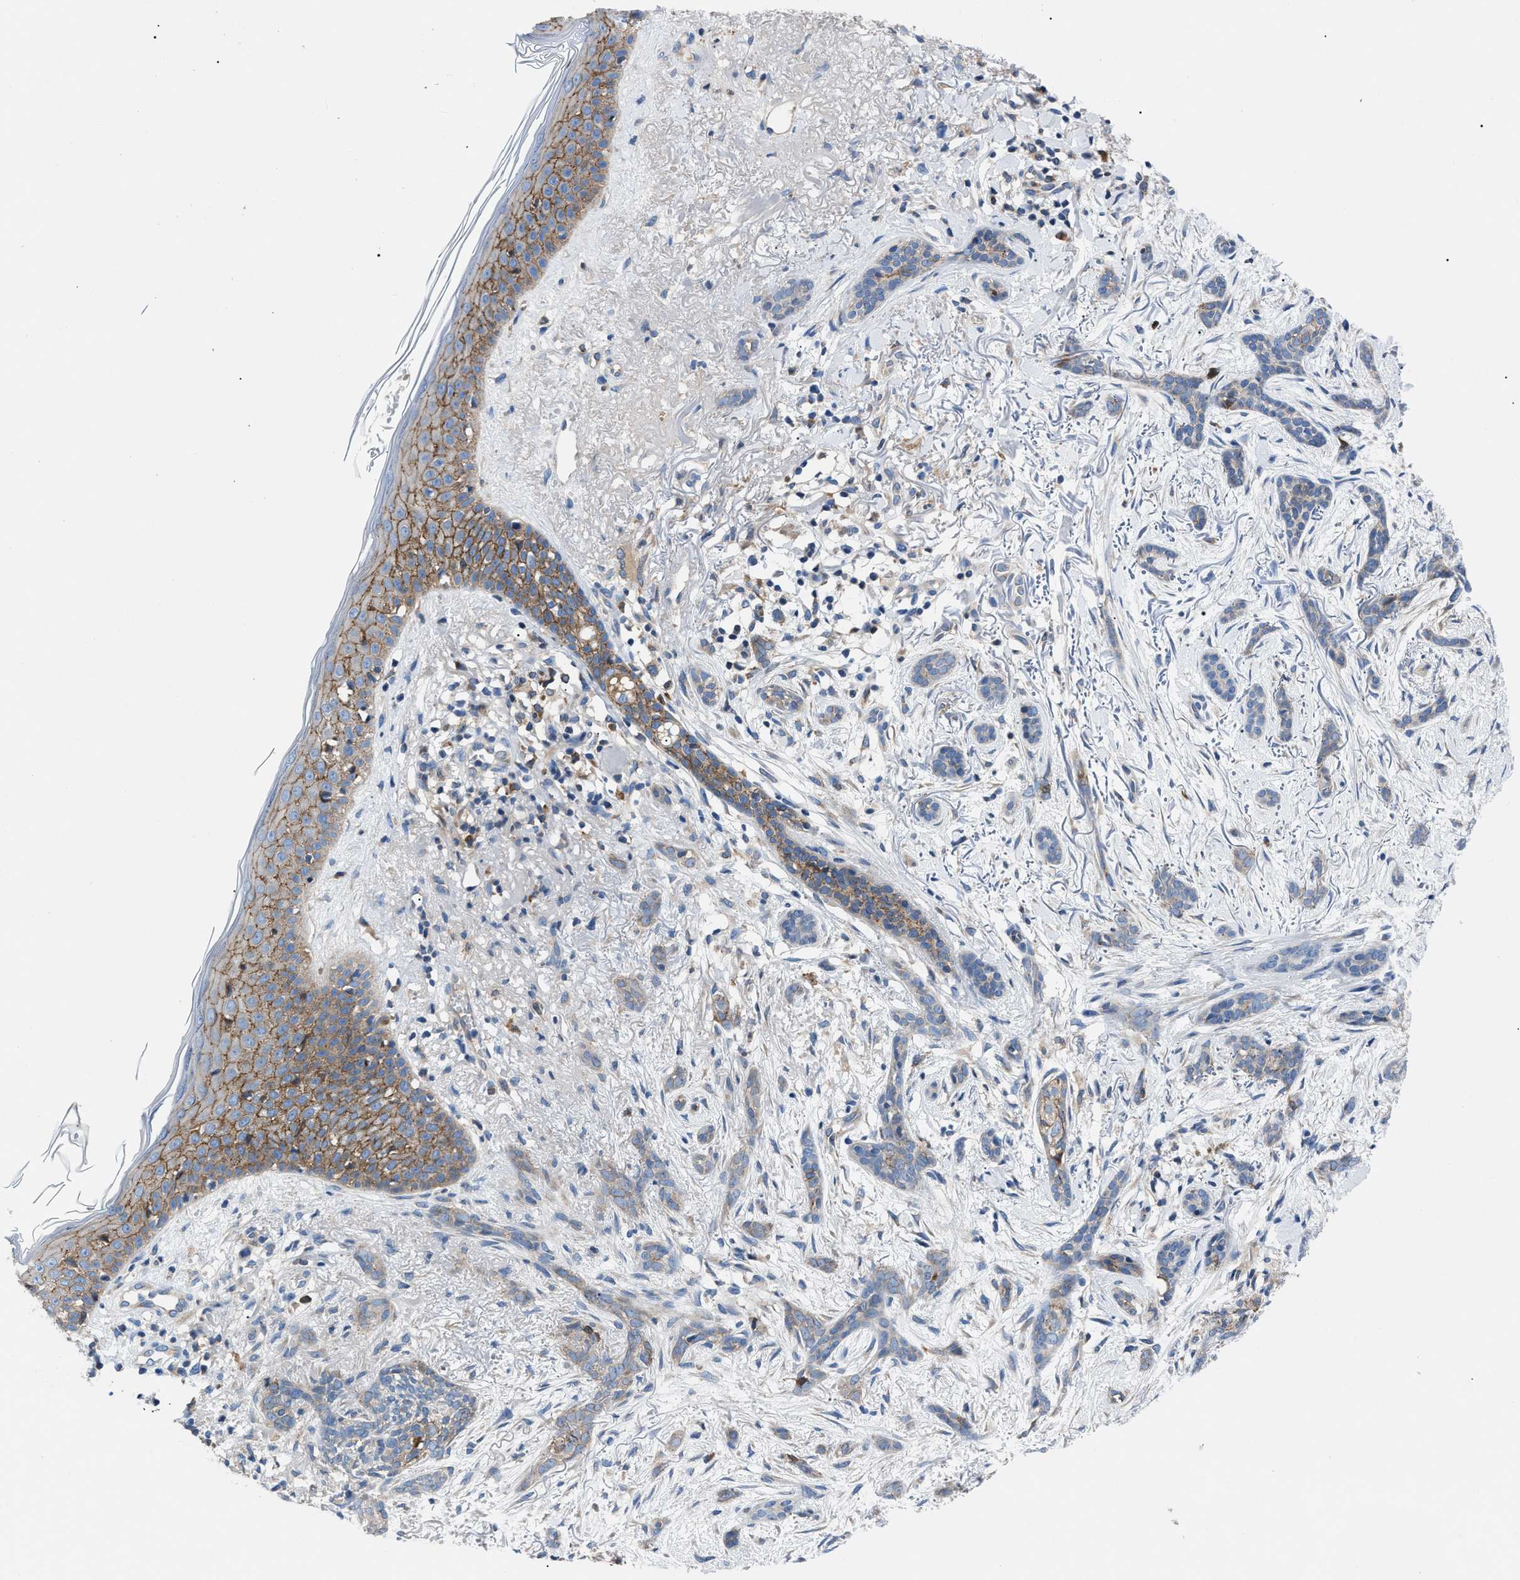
{"staining": {"intensity": "weak", "quantity": "25%-75%", "location": "cytoplasmic/membranous"}, "tissue": "skin cancer", "cell_type": "Tumor cells", "image_type": "cancer", "snomed": [{"axis": "morphology", "description": "Basal cell carcinoma"}, {"axis": "morphology", "description": "Adnexal tumor, benign"}, {"axis": "topography", "description": "Skin"}], "caption": "Benign adnexal tumor (skin) was stained to show a protein in brown. There is low levels of weak cytoplasmic/membranous expression in about 25%-75% of tumor cells.", "gene": "ZDHHC24", "patient": {"sex": "female", "age": 42}}